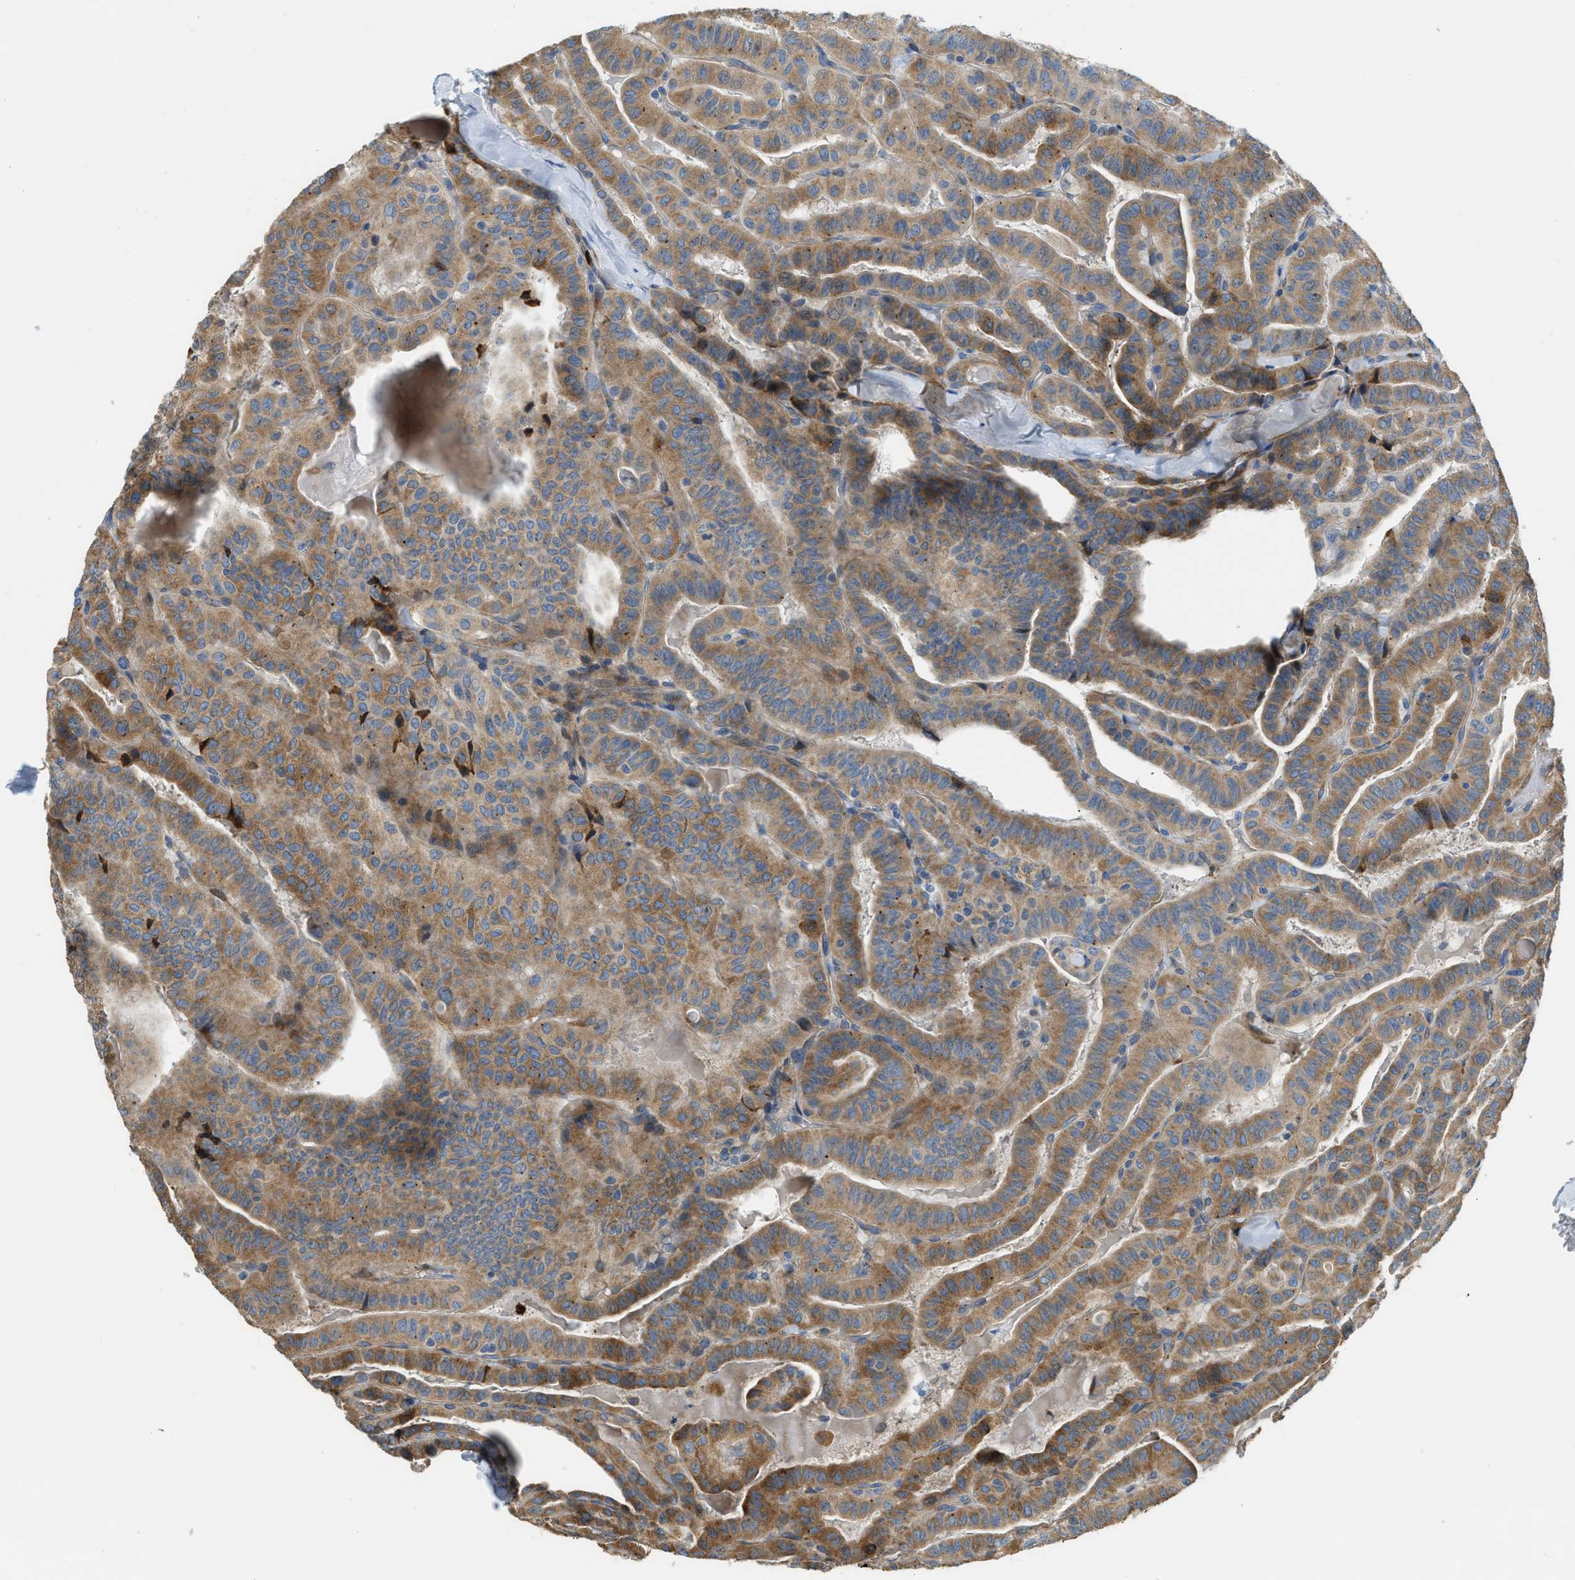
{"staining": {"intensity": "moderate", "quantity": ">75%", "location": "cytoplasmic/membranous"}, "tissue": "thyroid cancer", "cell_type": "Tumor cells", "image_type": "cancer", "snomed": [{"axis": "morphology", "description": "Papillary adenocarcinoma, NOS"}, {"axis": "topography", "description": "Thyroid gland"}], "caption": "IHC (DAB (3,3'-diaminobenzidine)) staining of thyroid cancer (papillary adenocarcinoma) exhibits moderate cytoplasmic/membranous protein staining in approximately >75% of tumor cells.", "gene": "TMEM68", "patient": {"sex": "male", "age": 77}}